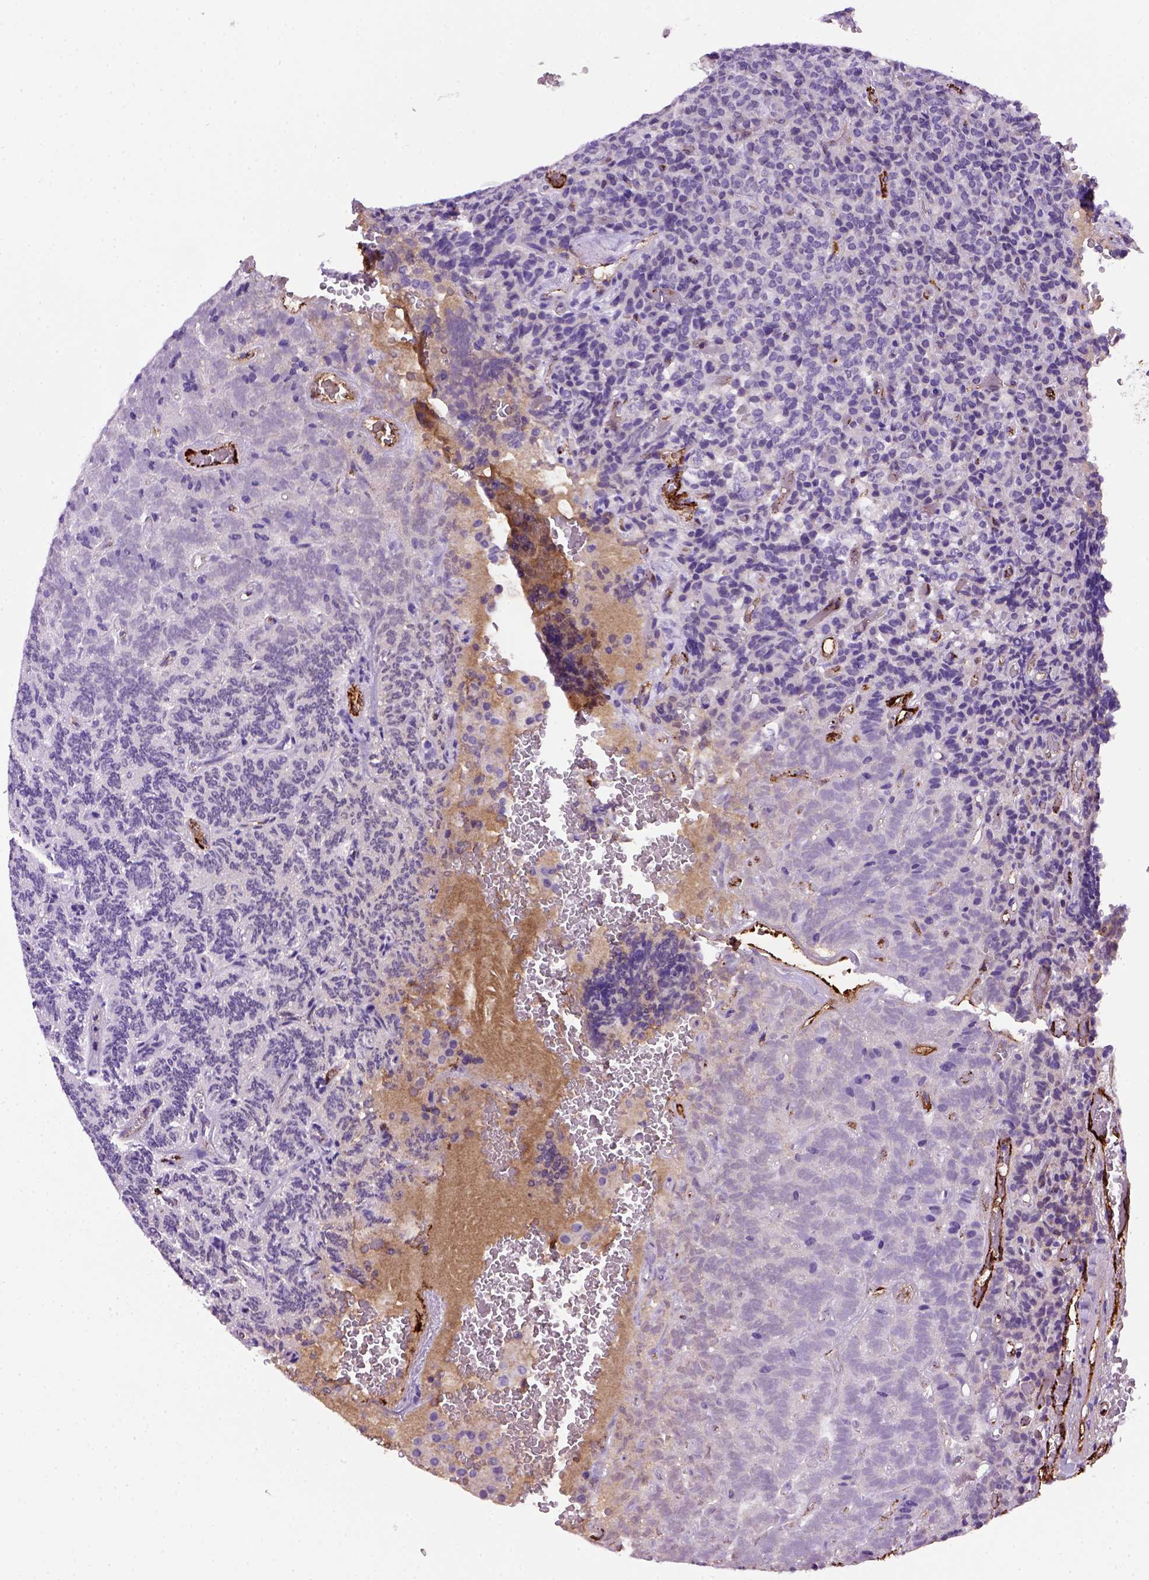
{"staining": {"intensity": "negative", "quantity": "none", "location": "none"}, "tissue": "carcinoid", "cell_type": "Tumor cells", "image_type": "cancer", "snomed": [{"axis": "morphology", "description": "Carcinoid, malignant, NOS"}, {"axis": "topography", "description": "Pancreas"}], "caption": "Immunohistochemistry (IHC) of human carcinoid reveals no positivity in tumor cells.", "gene": "VWF", "patient": {"sex": "male", "age": 36}}